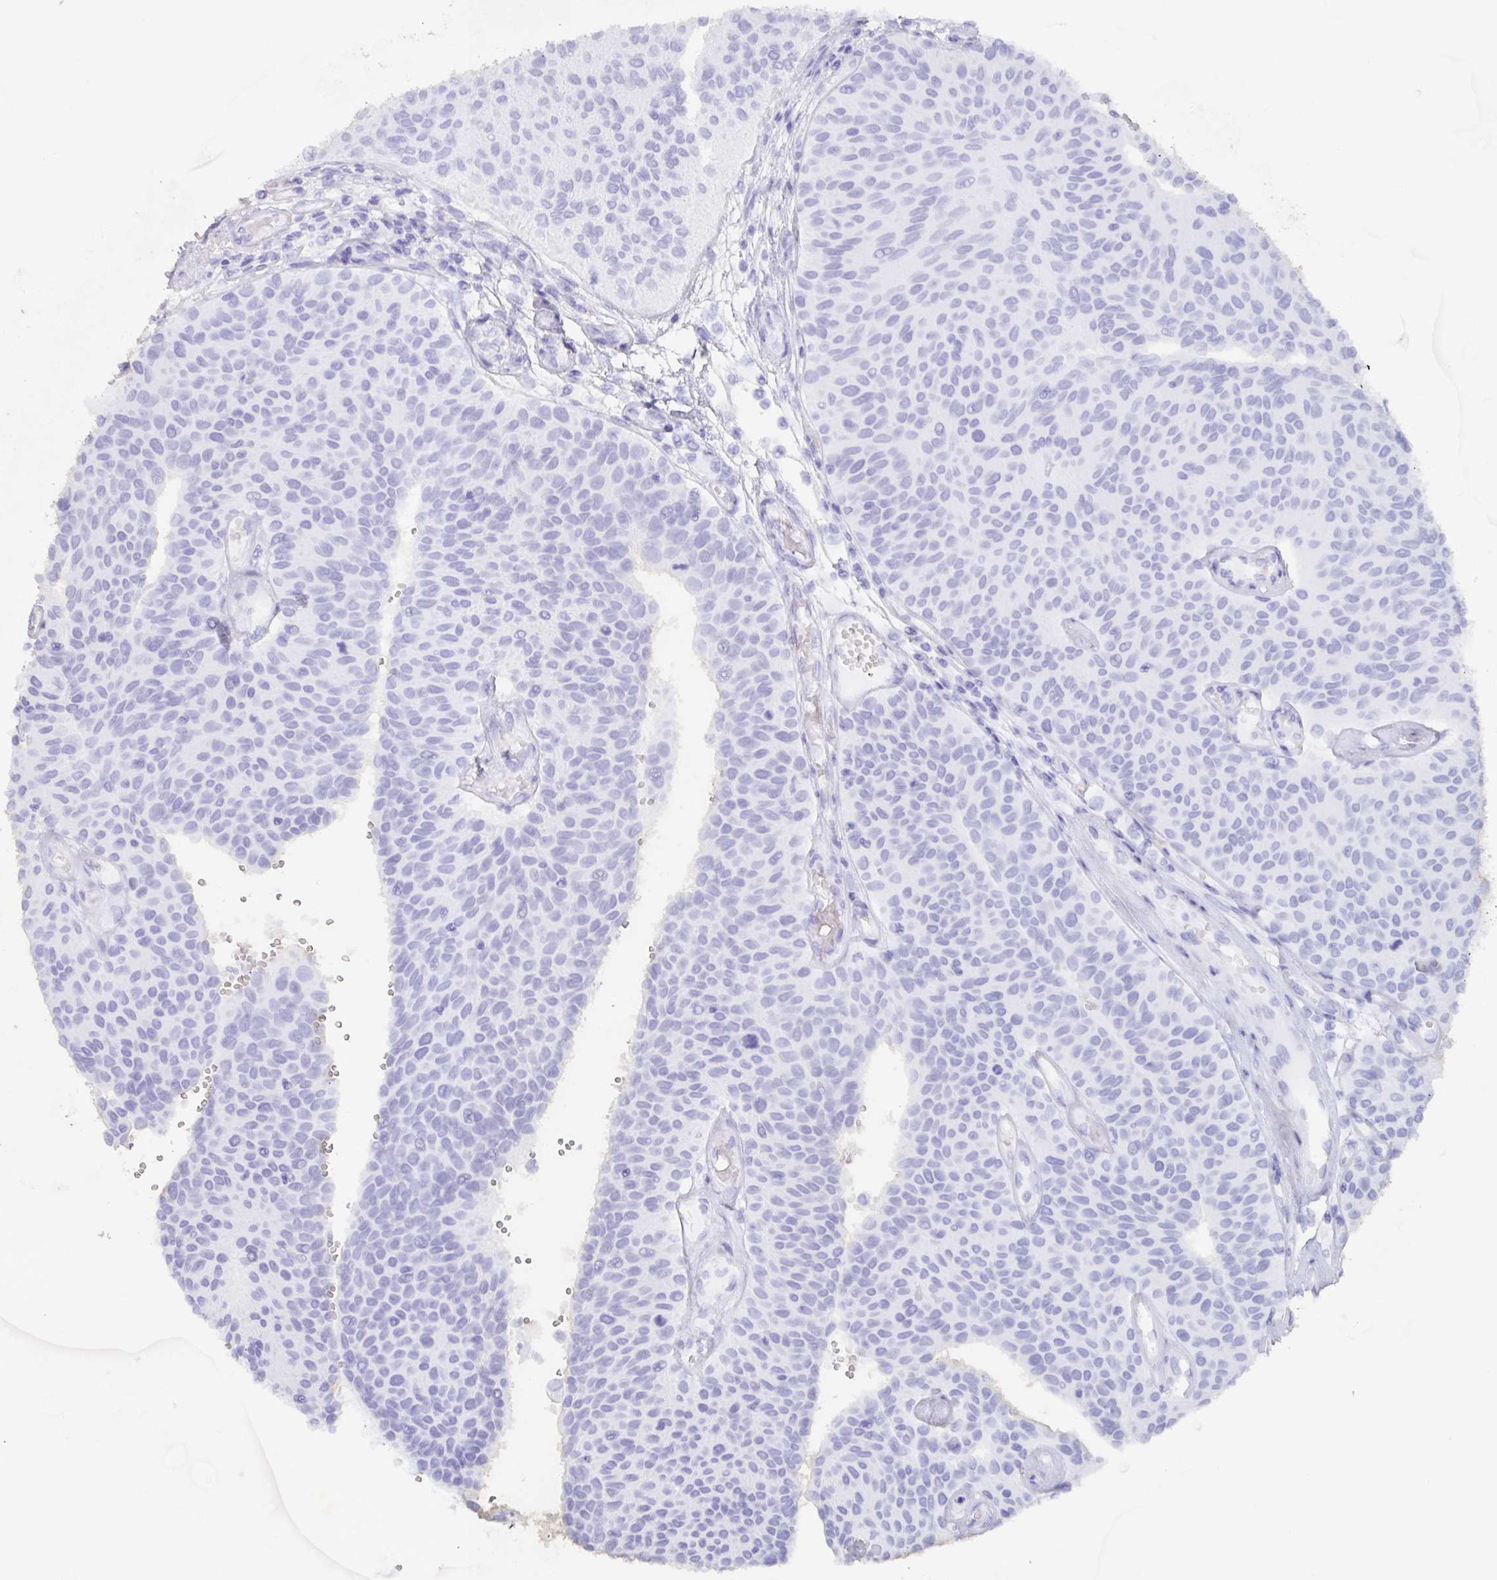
{"staining": {"intensity": "negative", "quantity": "none", "location": "none"}, "tissue": "urothelial cancer", "cell_type": "Tumor cells", "image_type": "cancer", "snomed": [{"axis": "morphology", "description": "Urothelial carcinoma, NOS"}, {"axis": "topography", "description": "Urinary bladder"}], "caption": "Human urothelial cancer stained for a protein using IHC shows no expression in tumor cells.", "gene": "AGFG2", "patient": {"sex": "male", "age": 55}}